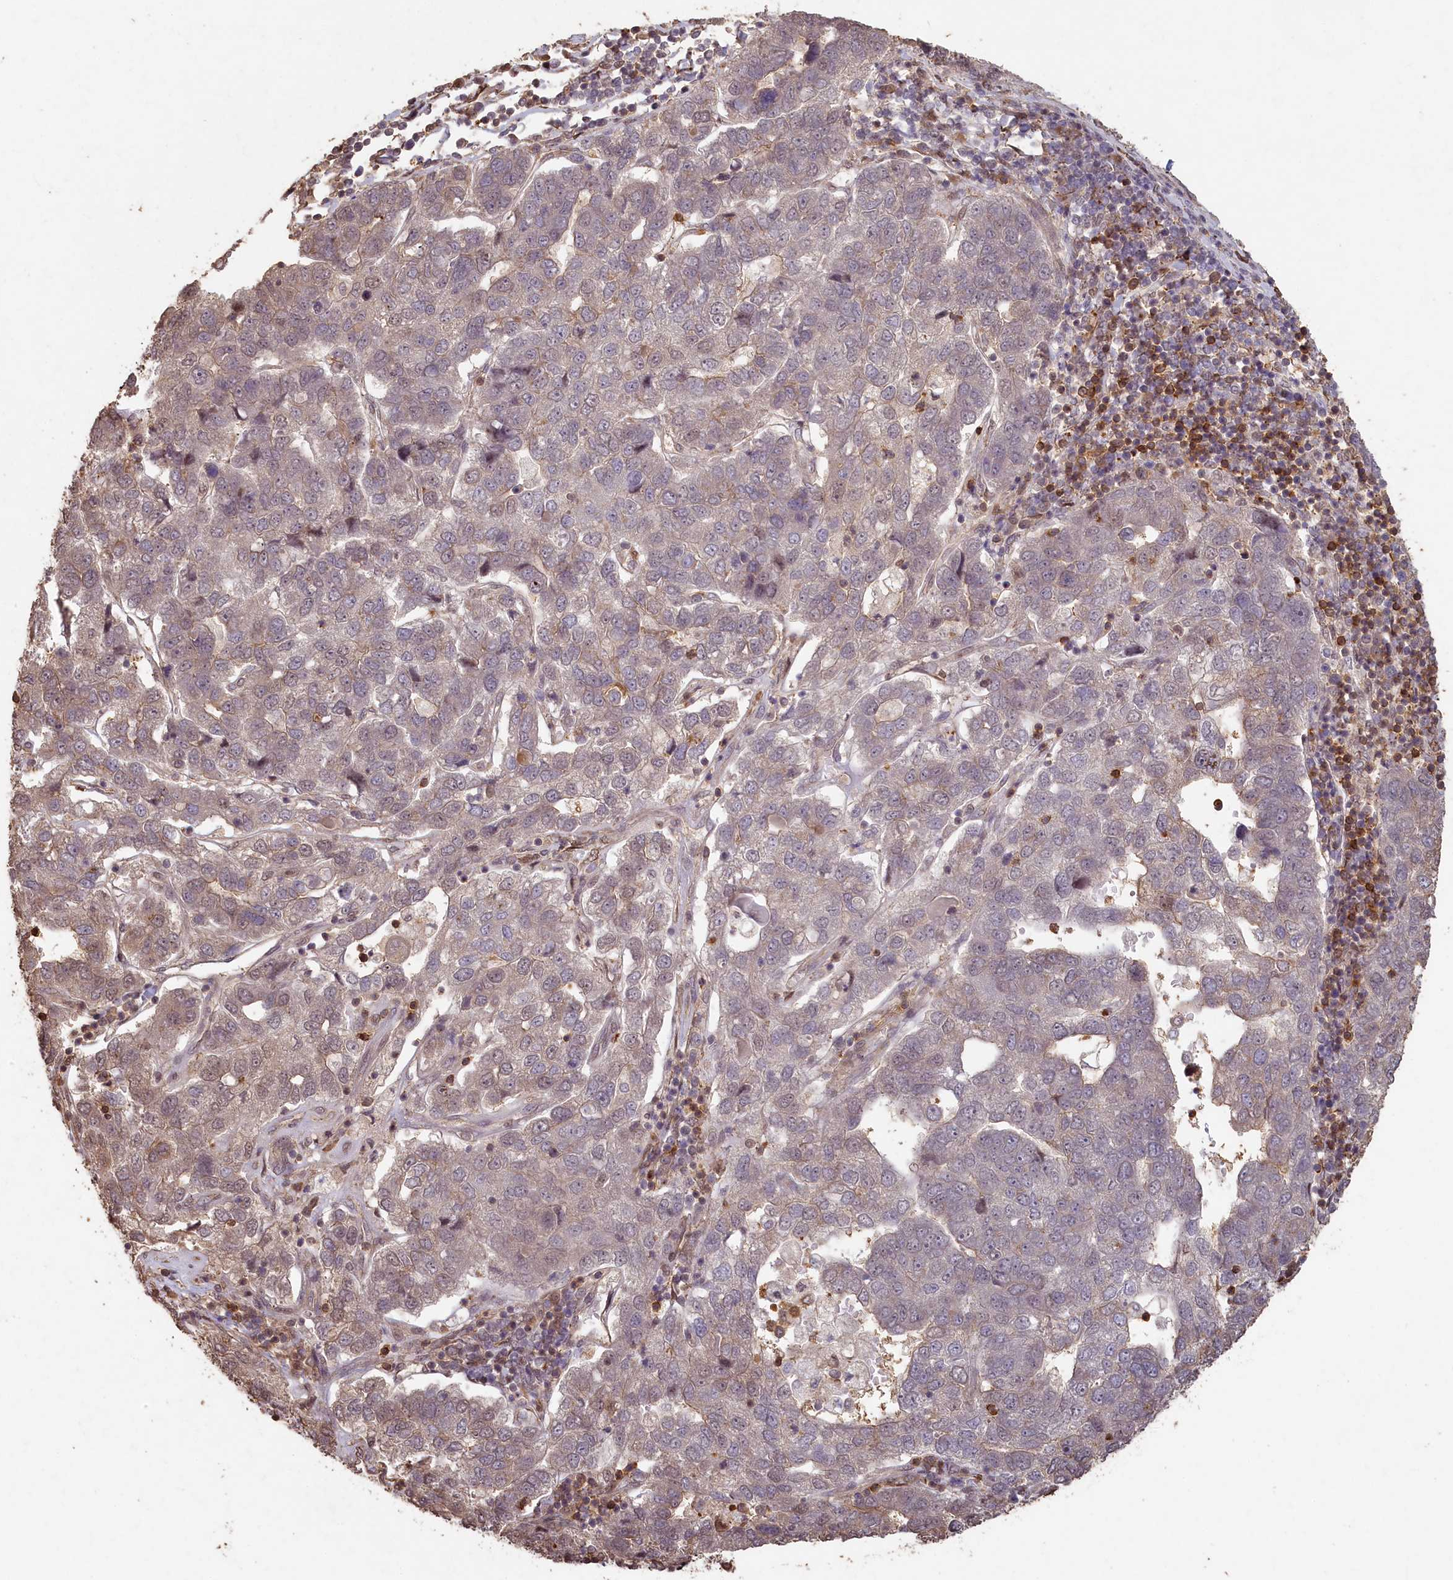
{"staining": {"intensity": "weak", "quantity": "<25%", "location": "cytoplasmic/membranous"}, "tissue": "pancreatic cancer", "cell_type": "Tumor cells", "image_type": "cancer", "snomed": [{"axis": "morphology", "description": "Adenocarcinoma, NOS"}, {"axis": "topography", "description": "Pancreas"}], "caption": "Photomicrograph shows no significant protein staining in tumor cells of adenocarcinoma (pancreatic).", "gene": "MADD", "patient": {"sex": "female", "age": 61}}